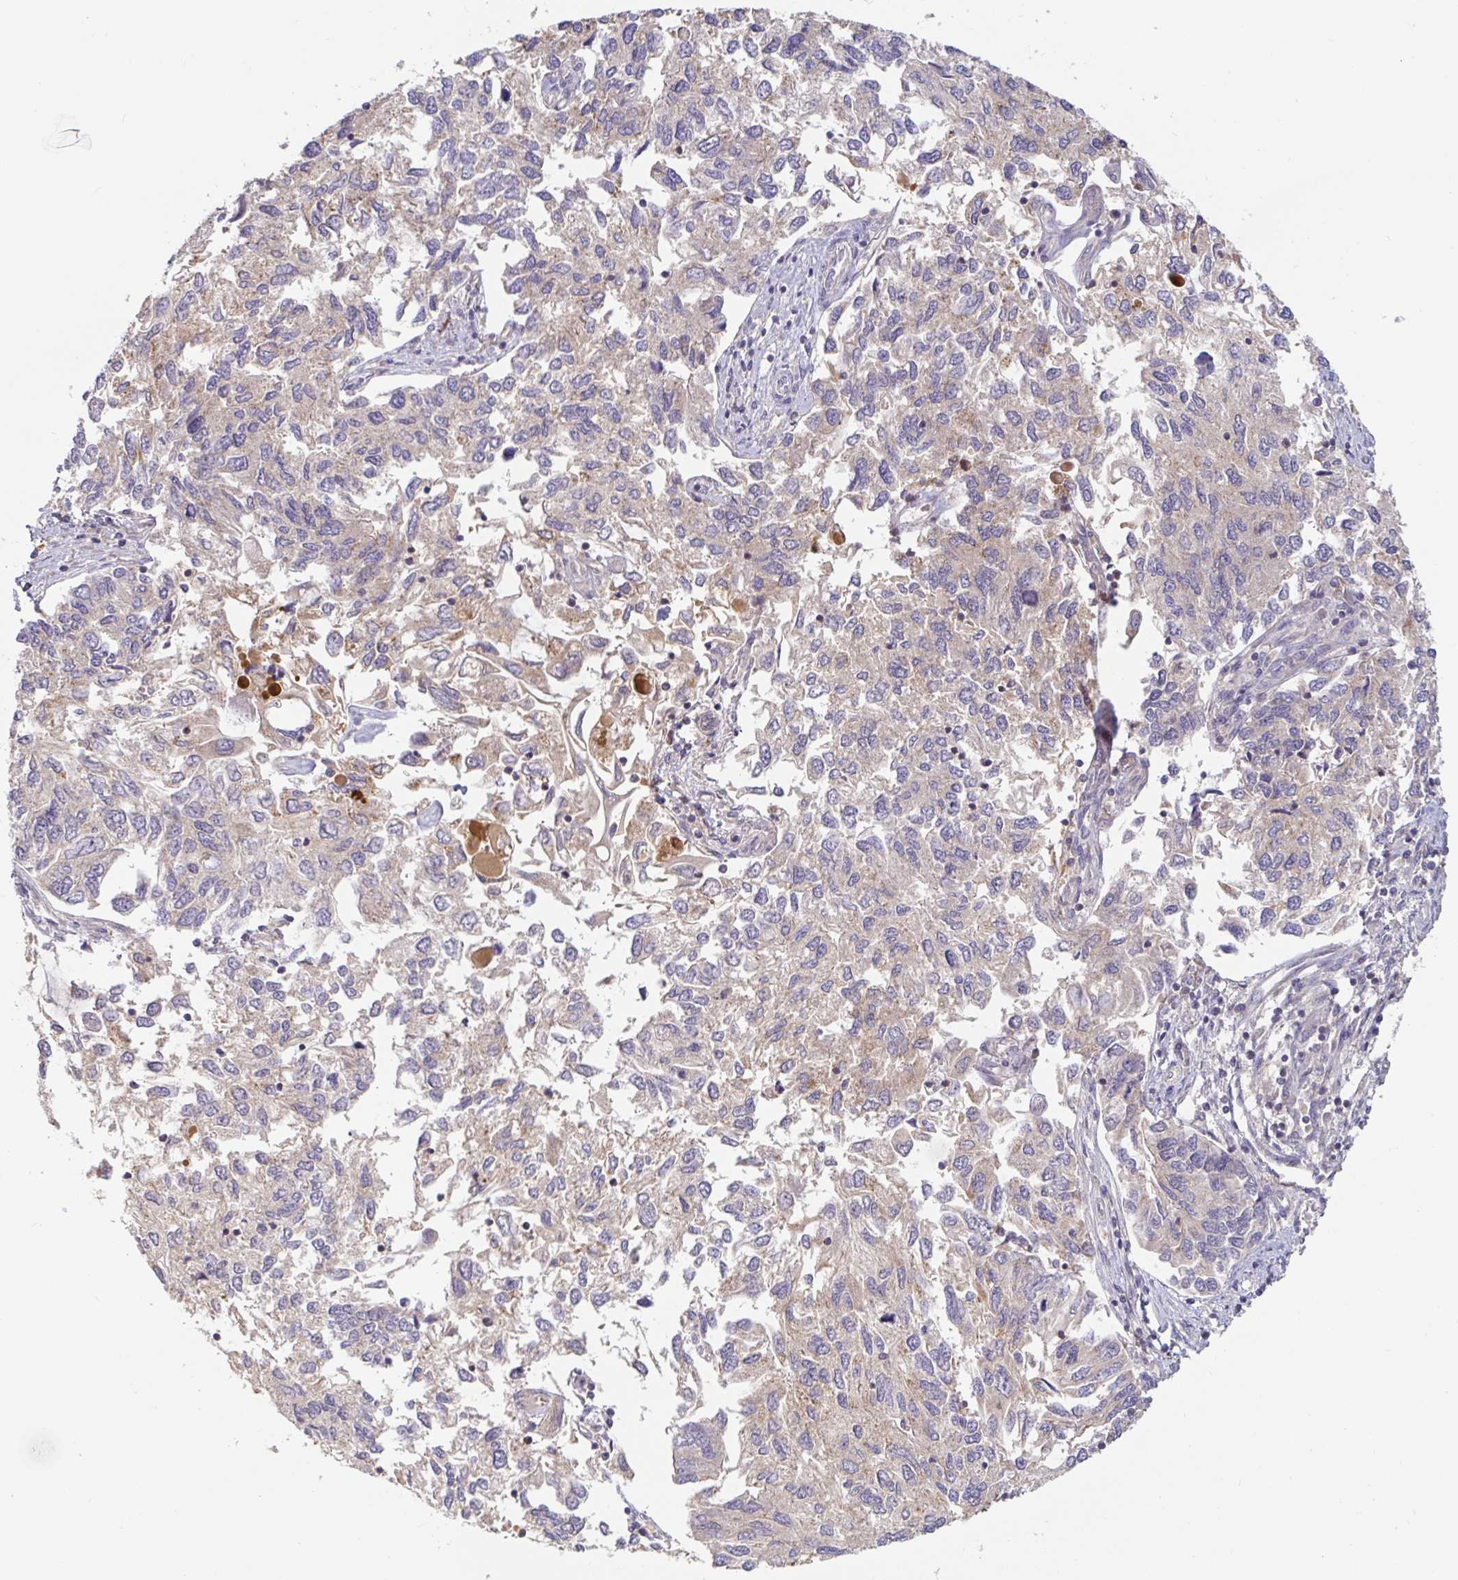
{"staining": {"intensity": "weak", "quantity": "<25%", "location": "cytoplasmic/membranous"}, "tissue": "endometrial cancer", "cell_type": "Tumor cells", "image_type": "cancer", "snomed": [{"axis": "morphology", "description": "Carcinoma, NOS"}, {"axis": "topography", "description": "Uterus"}], "caption": "Tumor cells are negative for brown protein staining in endometrial cancer (carcinoma).", "gene": "LARP1", "patient": {"sex": "female", "age": 76}}